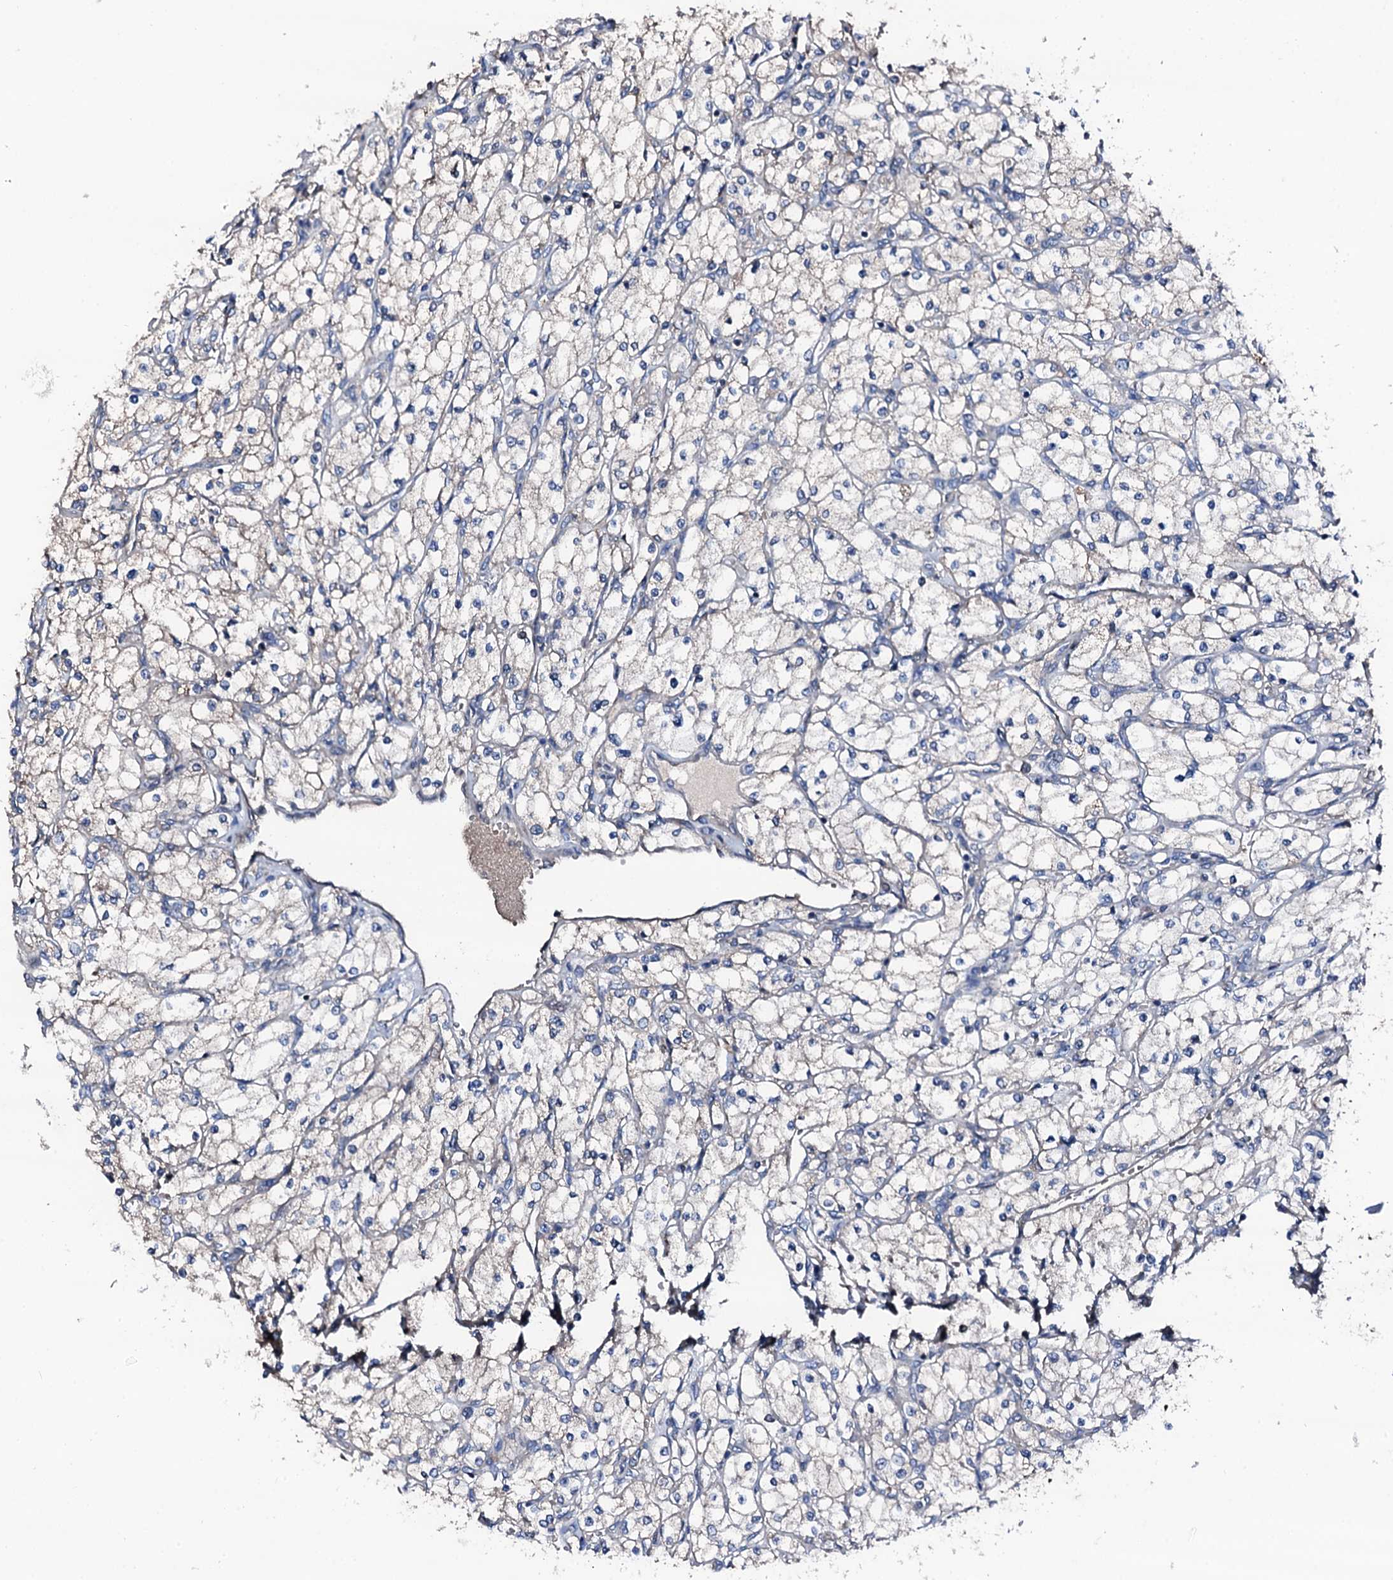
{"staining": {"intensity": "negative", "quantity": "none", "location": "none"}, "tissue": "renal cancer", "cell_type": "Tumor cells", "image_type": "cancer", "snomed": [{"axis": "morphology", "description": "Adenocarcinoma, NOS"}, {"axis": "topography", "description": "Kidney"}], "caption": "Immunohistochemistry of renal cancer (adenocarcinoma) displays no positivity in tumor cells.", "gene": "TRAFD1", "patient": {"sex": "male", "age": 80}}